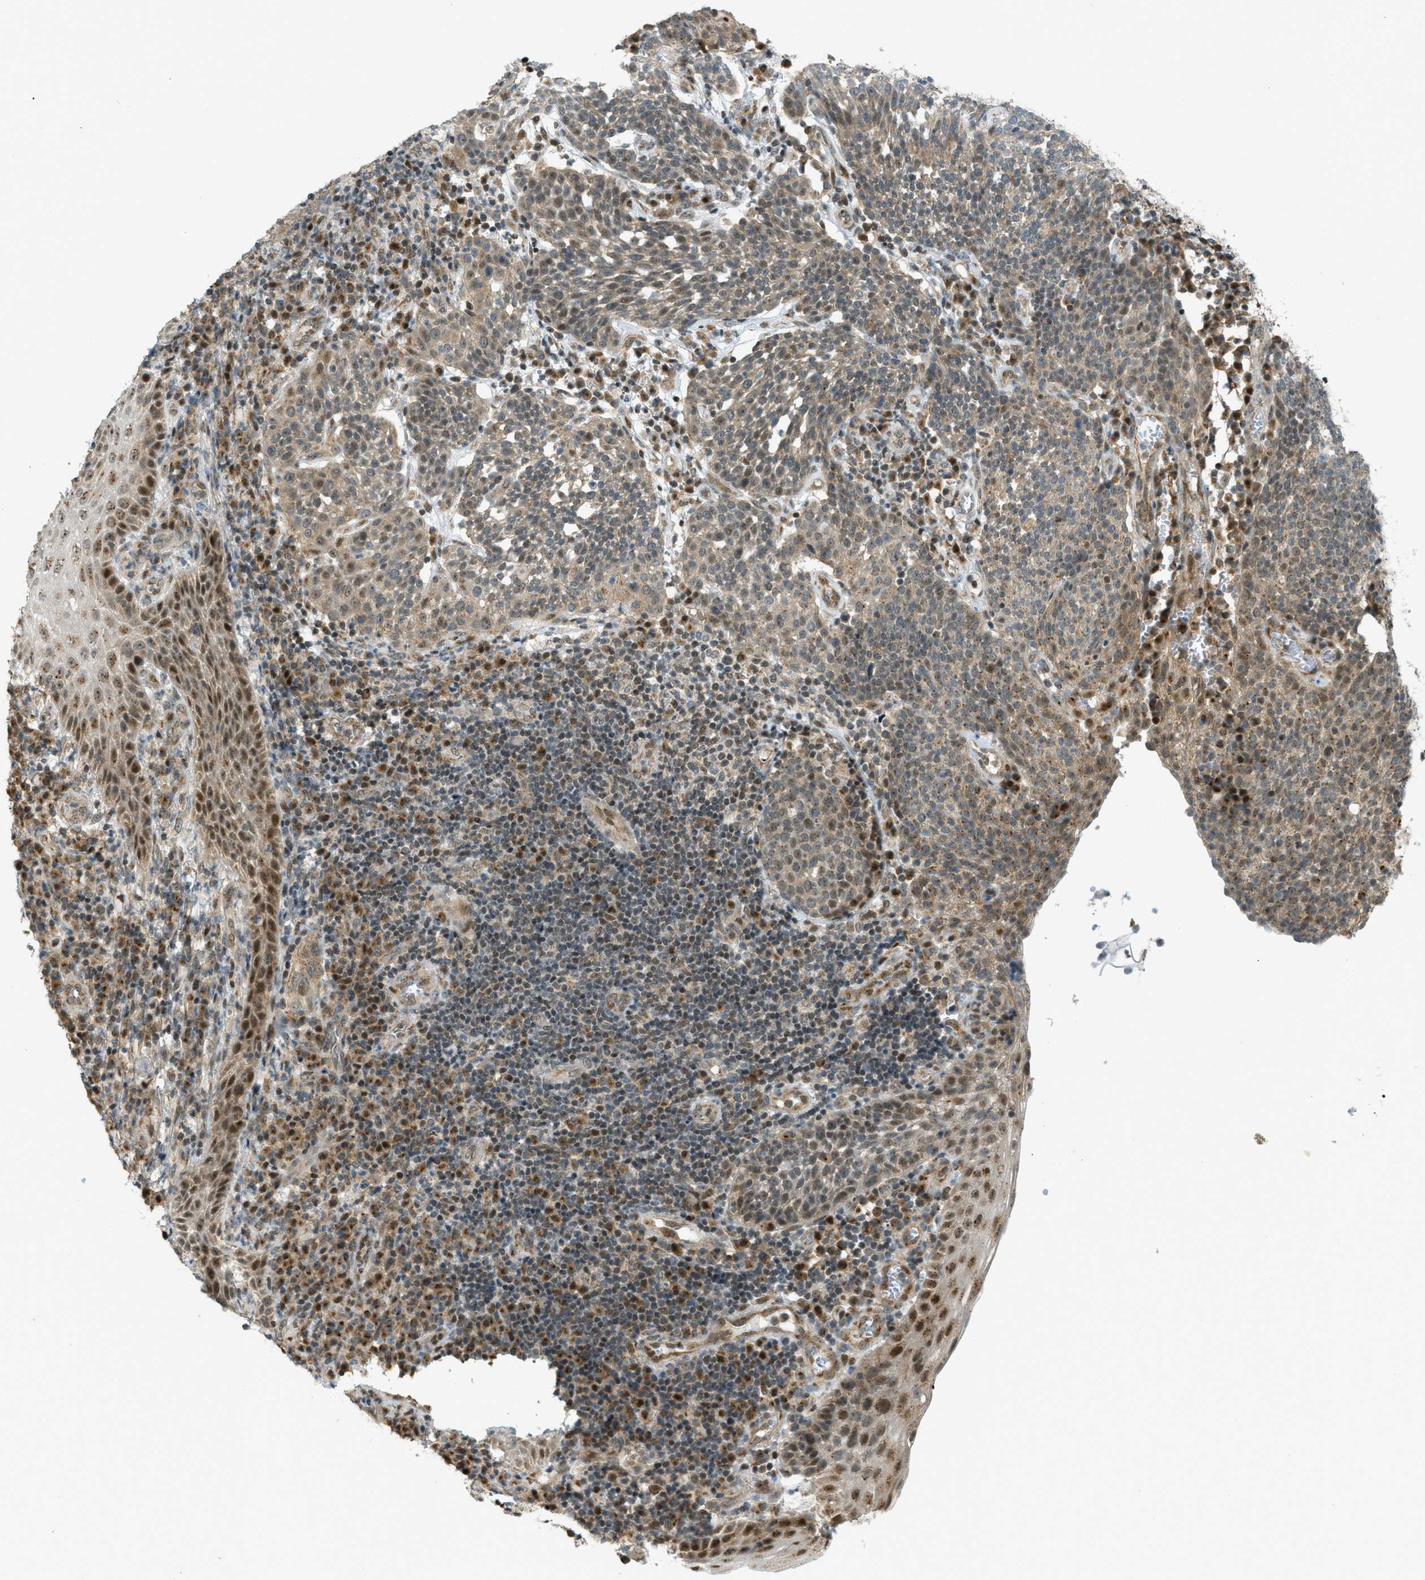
{"staining": {"intensity": "weak", "quantity": ">75%", "location": "cytoplasmic/membranous,nuclear"}, "tissue": "cervical cancer", "cell_type": "Tumor cells", "image_type": "cancer", "snomed": [{"axis": "morphology", "description": "Squamous cell carcinoma, NOS"}, {"axis": "topography", "description": "Cervix"}], "caption": "A brown stain highlights weak cytoplasmic/membranous and nuclear positivity of a protein in human cervical squamous cell carcinoma tumor cells.", "gene": "CCDC186", "patient": {"sex": "female", "age": 34}}